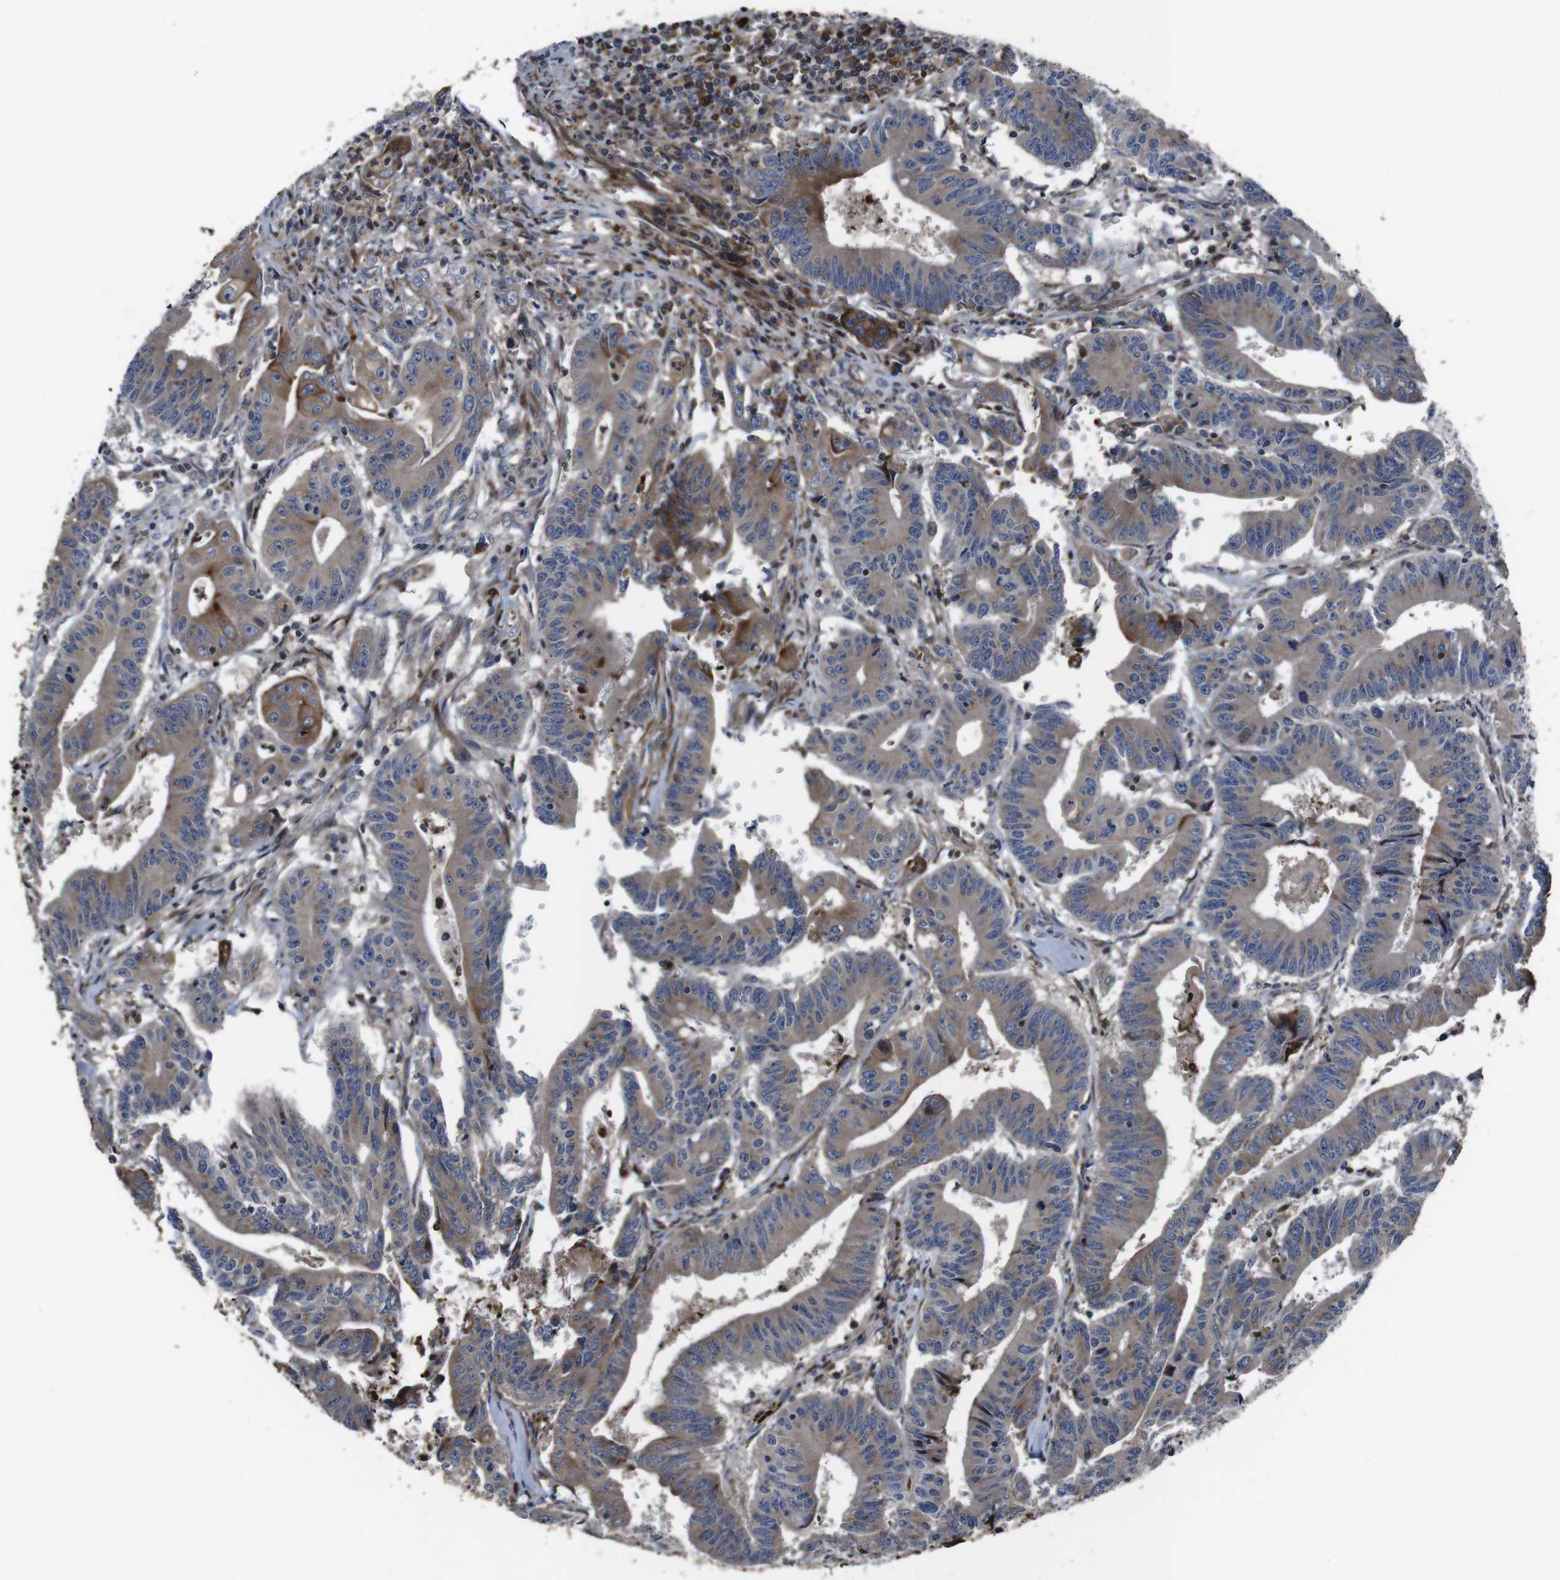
{"staining": {"intensity": "moderate", "quantity": ">75%", "location": "cytoplasmic/membranous"}, "tissue": "colorectal cancer", "cell_type": "Tumor cells", "image_type": "cancer", "snomed": [{"axis": "morphology", "description": "Adenocarcinoma, NOS"}, {"axis": "topography", "description": "Colon"}], "caption": "Approximately >75% of tumor cells in adenocarcinoma (colorectal) display moderate cytoplasmic/membranous protein positivity as visualized by brown immunohistochemical staining.", "gene": "SMYD3", "patient": {"sex": "male", "age": 45}}